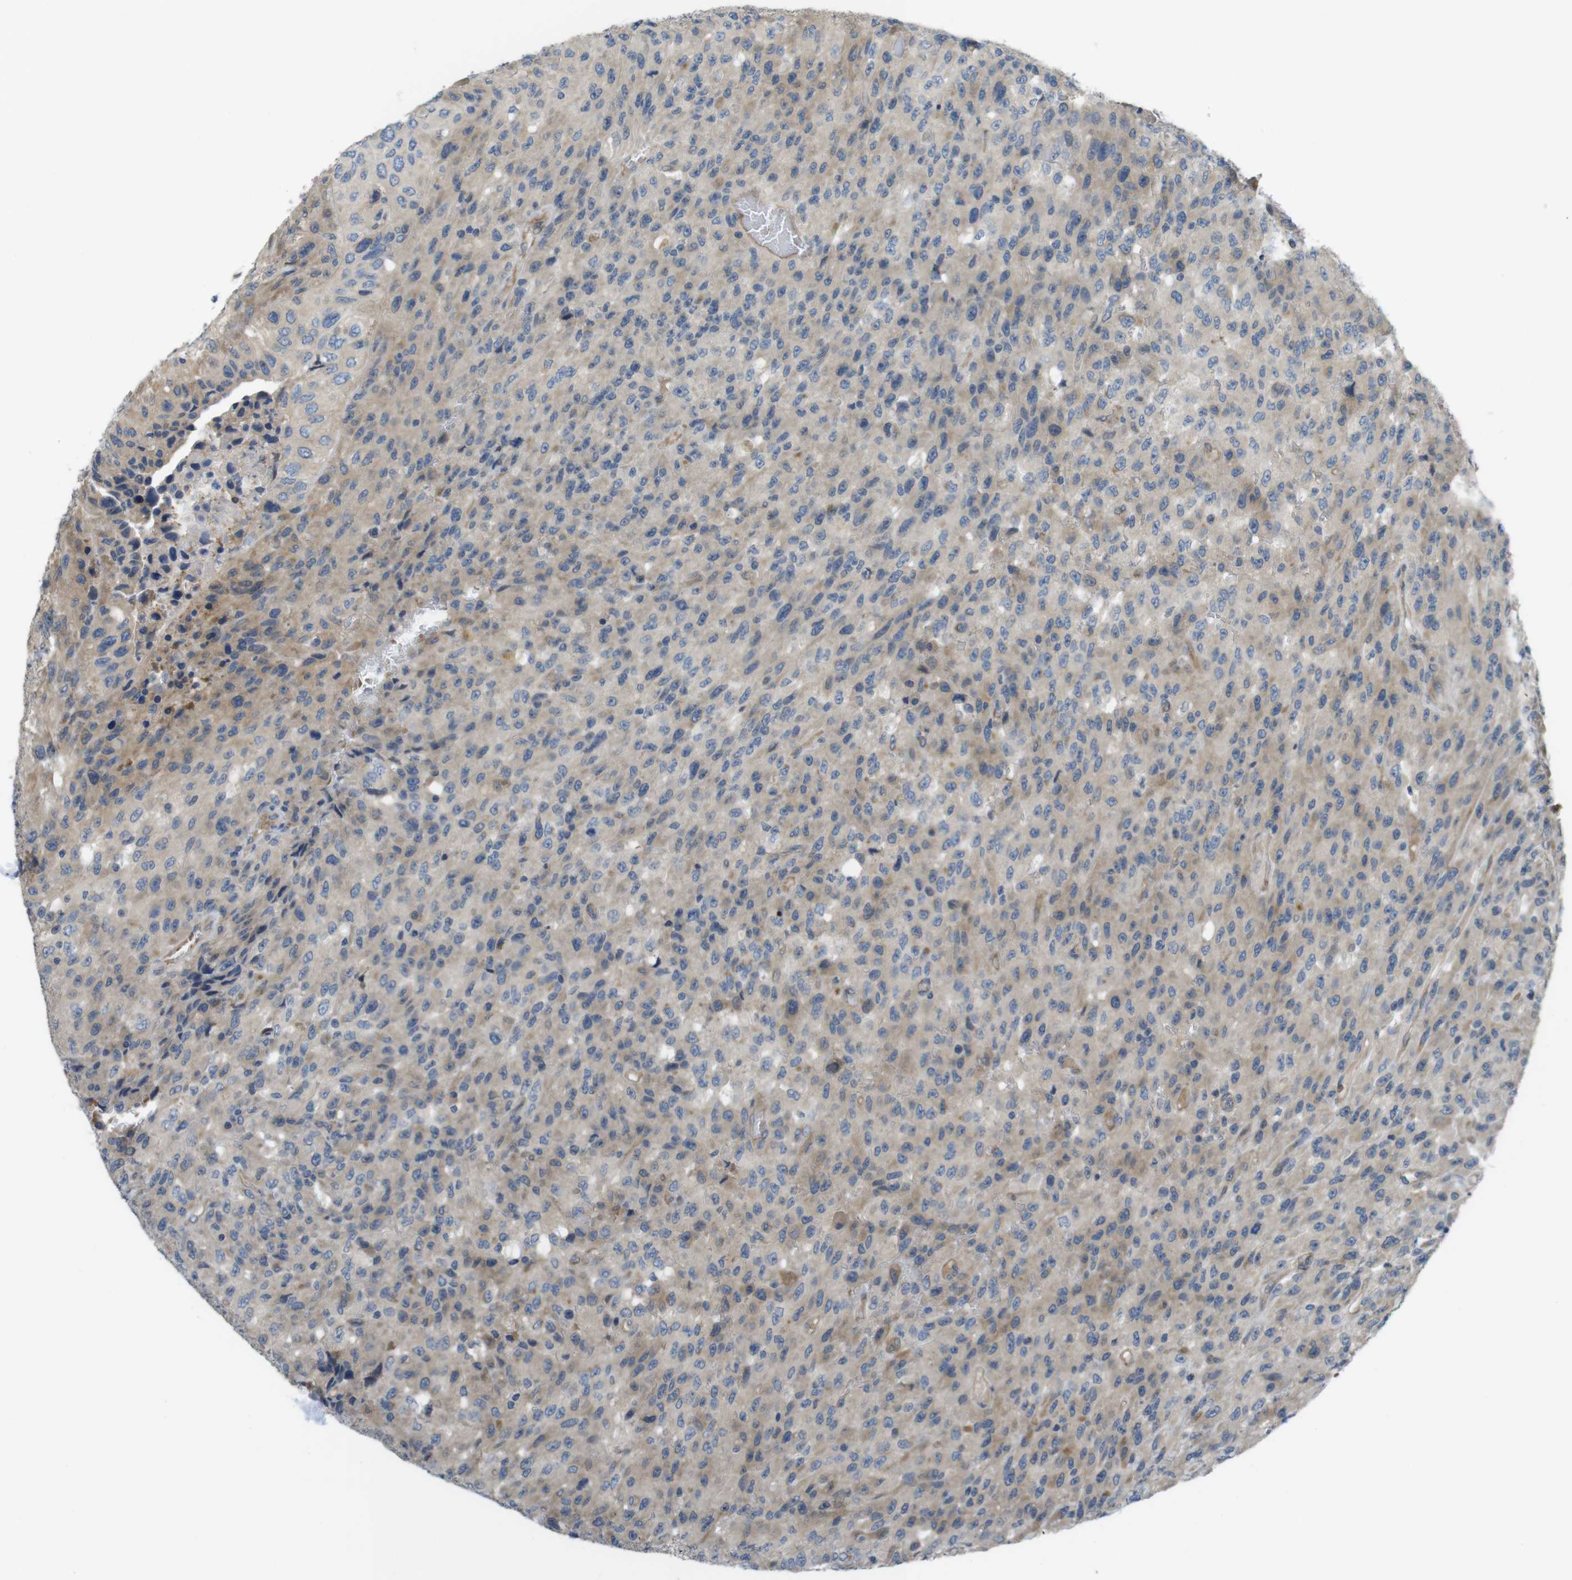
{"staining": {"intensity": "moderate", "quantity": "<25%", "location": "cytoplasmic/membranous"}, "tissue": "urothelial cancer", "cell_type": "Tumor cells", "image_type": "cancer", "snomed": [{"axis": "morphology", "description": "Urothelial carcinoma, High grade"}, {"axis": "topography", "description": "Urinary bladder"}], "caption": "Tumor cells show moderate cytoplasmic/membranous expression in approximately <25% of cells in high-grade urothelial carcinoma.", "gene": "ABHD15", "patient": {"sex": "male", "age": 66}}